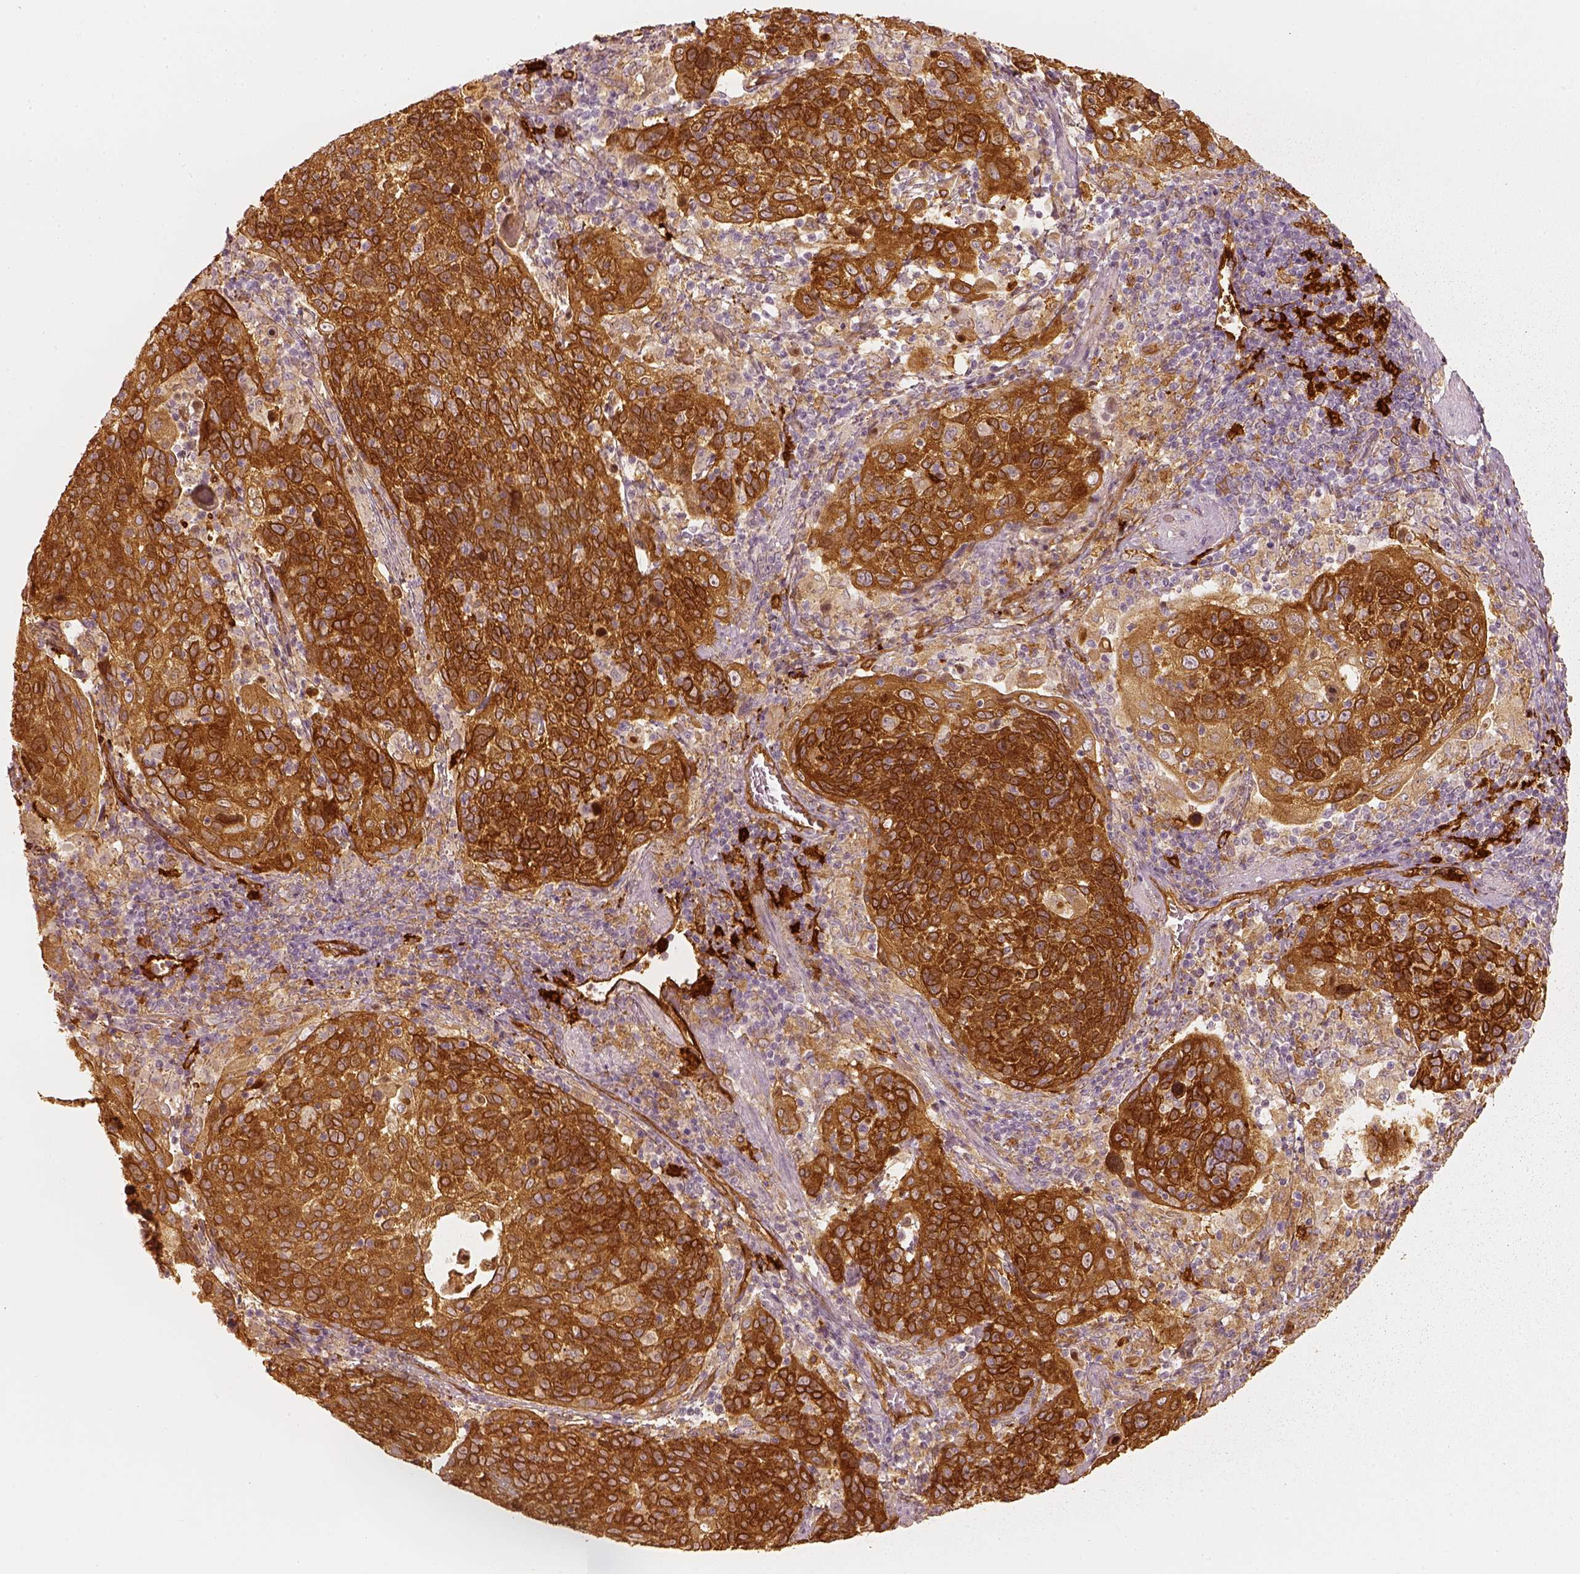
{"staining": {"intensity": "strong", "quantity": ">75%", "location": "cytoplasmic/membranous"}, "tissue": "cervical cancer", "cell_type": "Tumor cells", "image_type": "cancer", "snomed": [{"axis": "morphology", "description": "Squamous cell carcinoma, NOS"}, {"axis": "topography", "description": "Cervix"}], "caption": "Human squamous cell carcinoma (cervical) stained with a brown dye displays strong cytoplasmic/membranous positive staining in approximately >75% of tumor cells.", "gene": "FSCN1", "patient": {"sex": "female", "age": 61}}